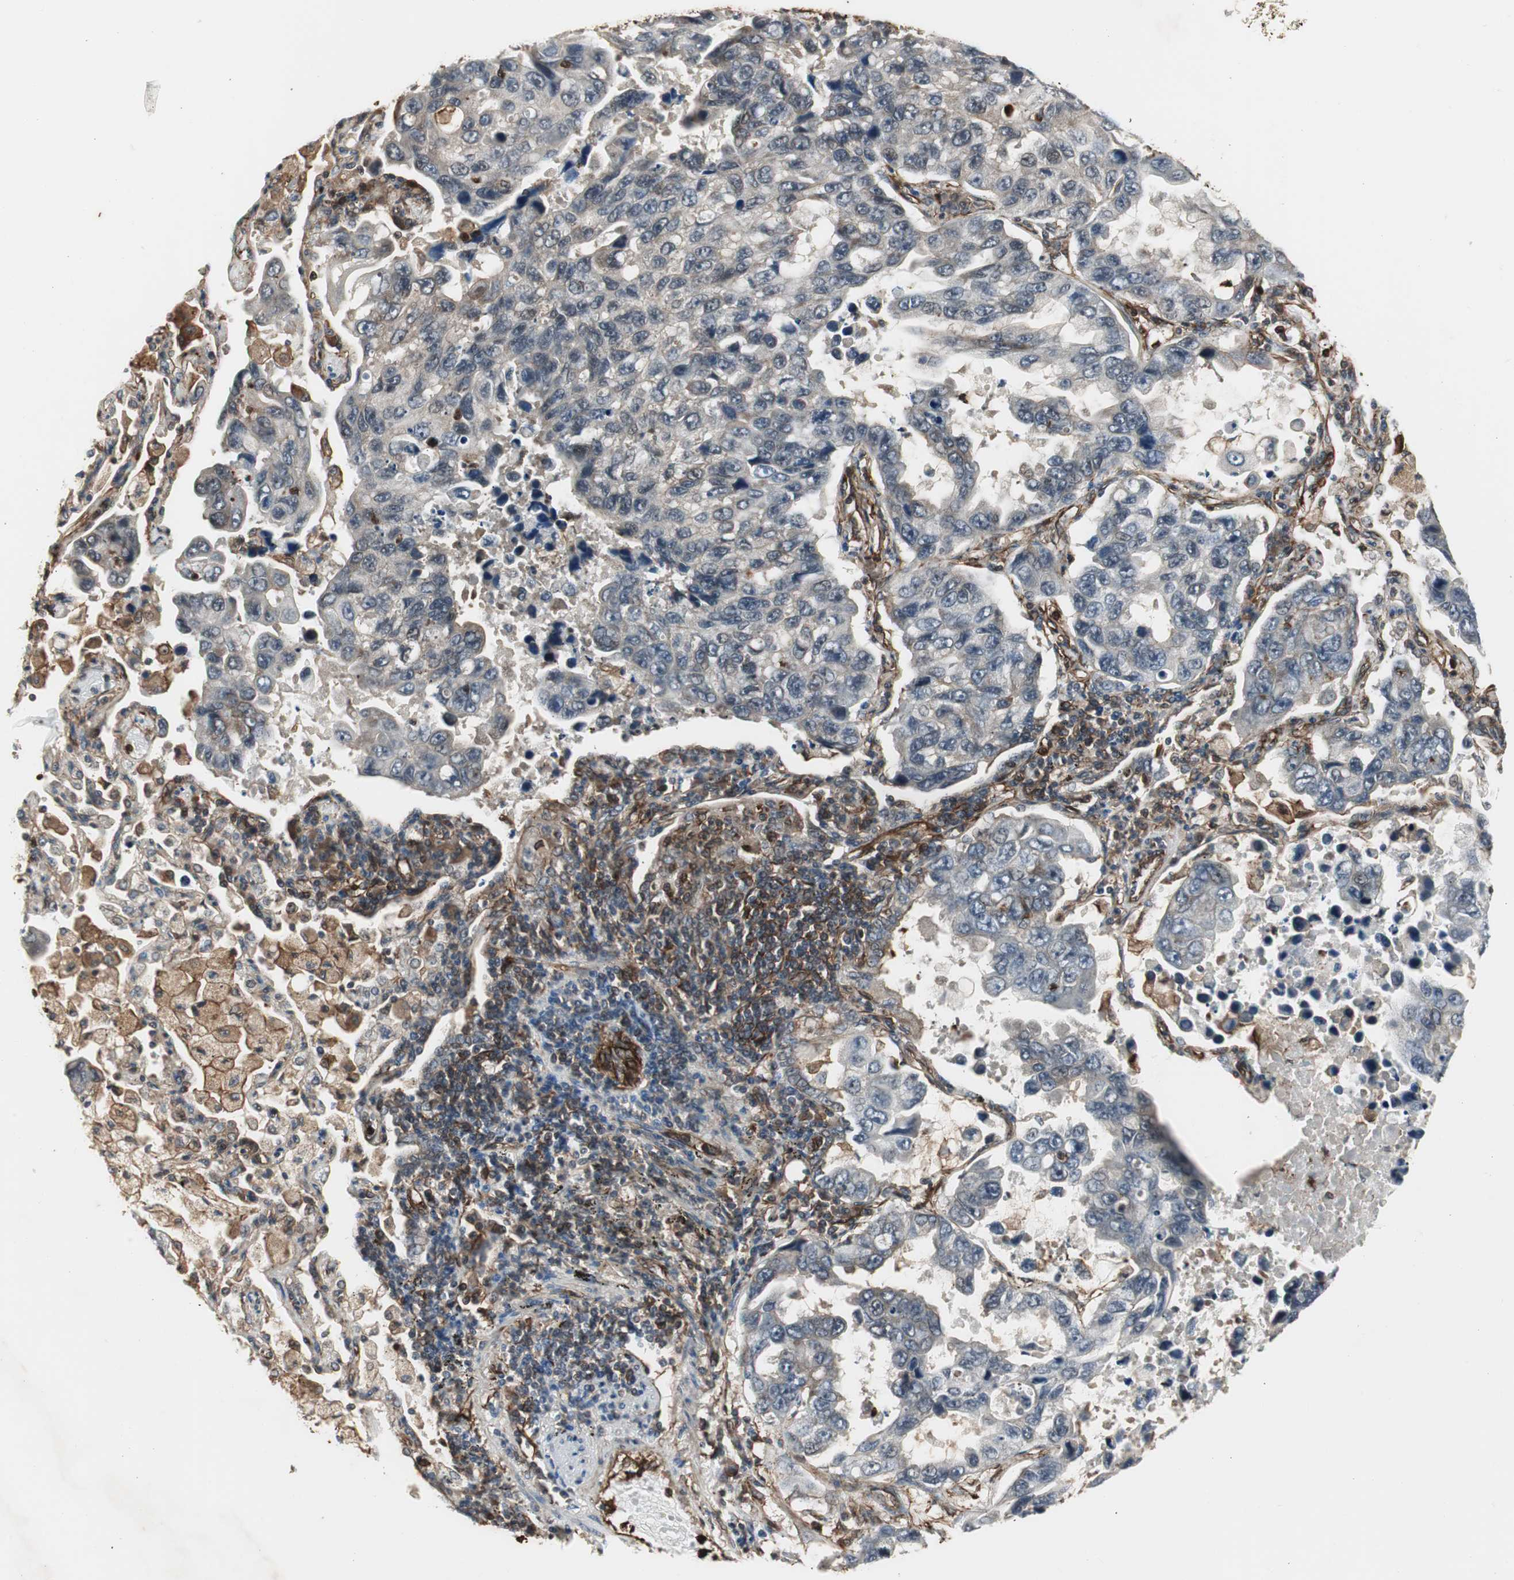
{"staining": {"intensity": "weak", "quantity": "25%-75%", "location": "cytoplasmic/membranous"}, "tissue": "lung cancer", "cell_type": "Tumor cells", "image_type": "cancer", "snomed": [{"axis": "morphology", "description": "Adenocarcinoma, NOS"}, {"axis": "topography", "description": "Lung"}], "caption": "The photomicrograph shows immunohistochemical staining of lung adenocarcinoma. There is weak cytoplasmic/membranous expression is present in about 25%-75% of tumor cells.", "gene": "PTPN11", "patient": {"sex": "male", "age": 64}}